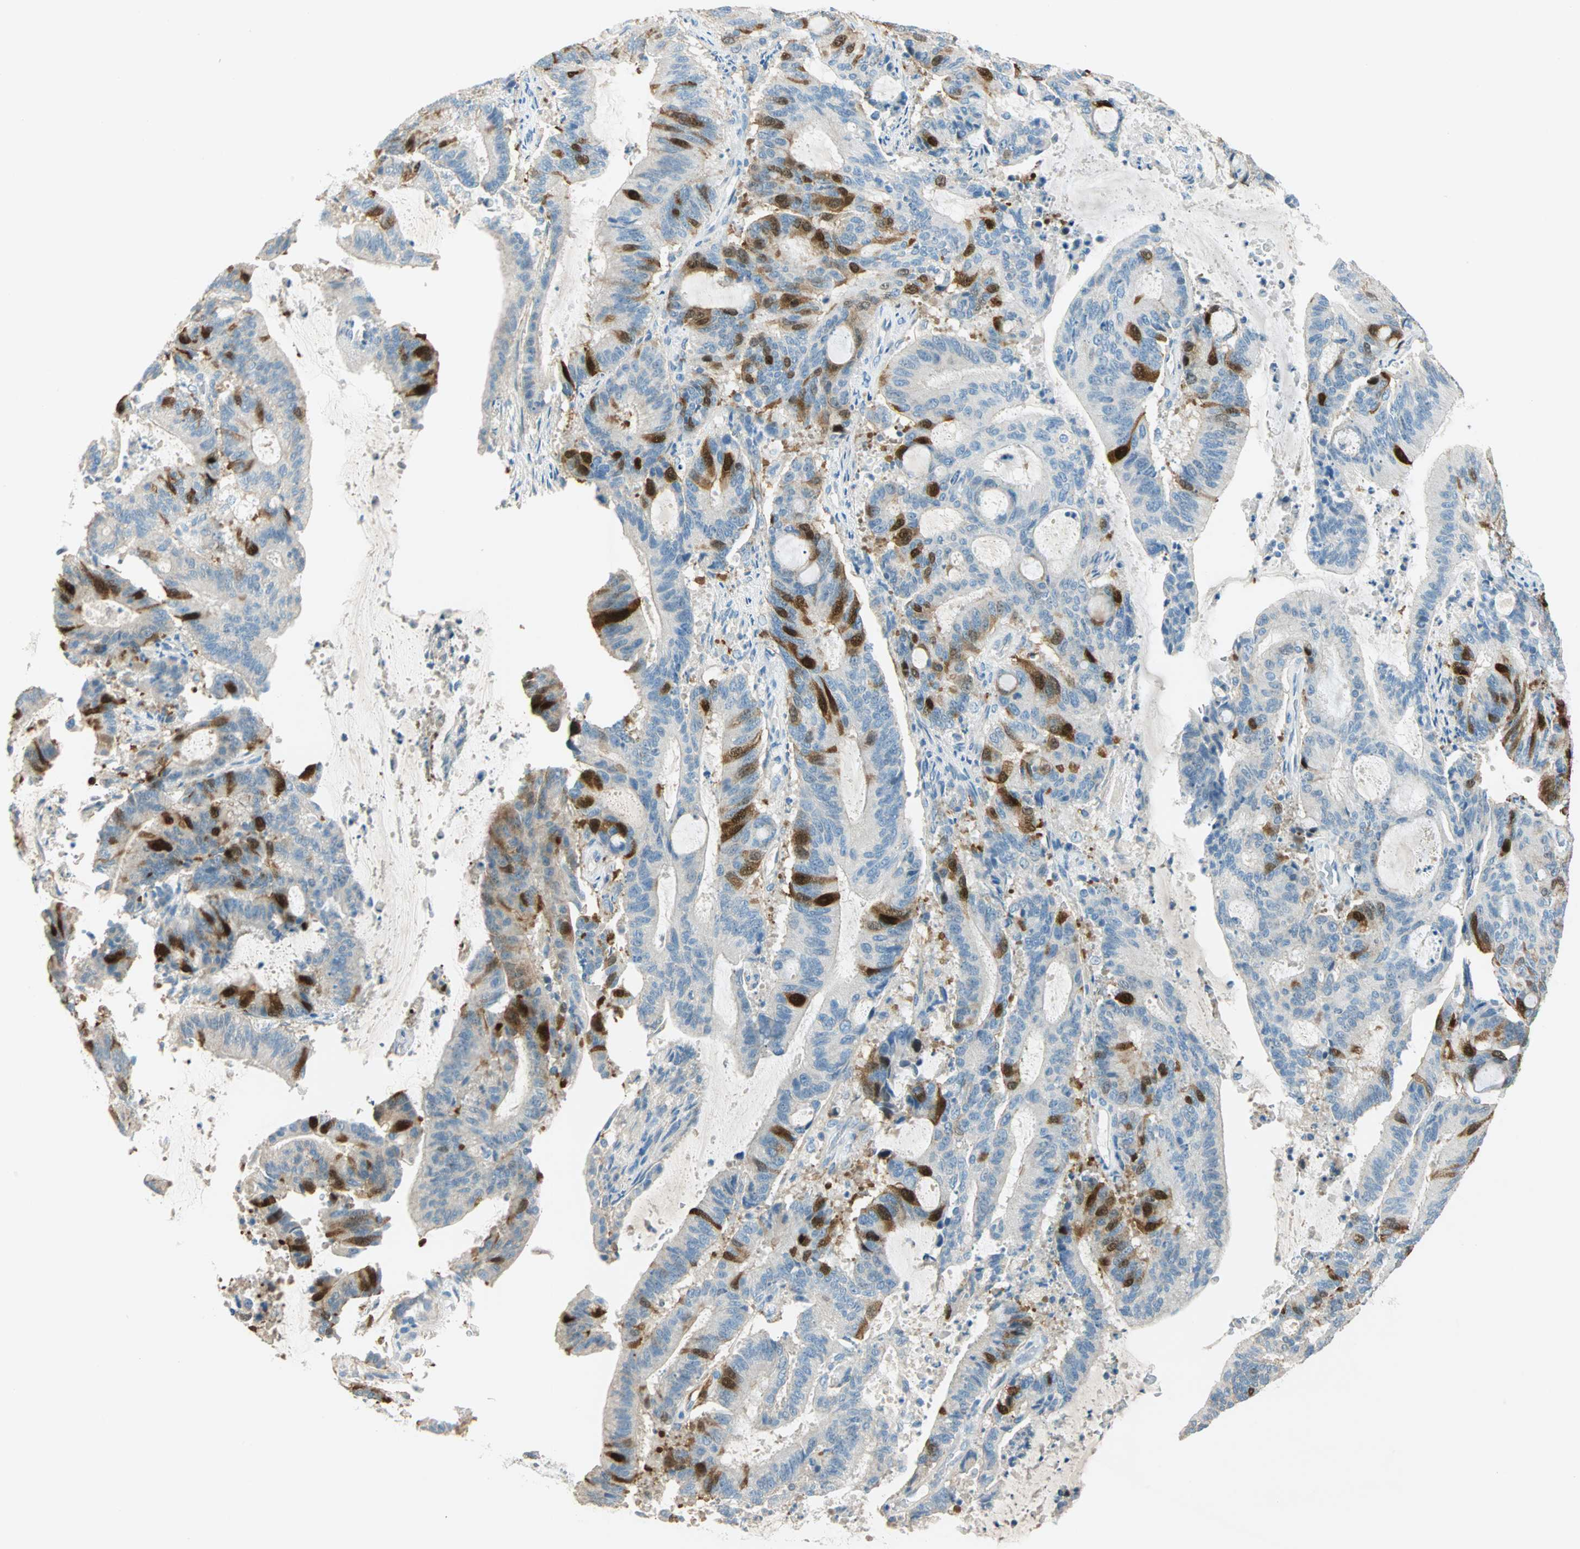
{"staining": {"intensity": "strong", "quantity": "<25%", "location": "cytoplasmic/membranous,nuclear"}, "tissue": "liver cancer", "cell_type": "Tumor cells", "image_type": "cancer", "snomed": [{"axis": "morphology", "description": "Cholangiocarcinoma"}, {"axis": "topography", "description": "Liver"}], "caption": "This histopathology image demonstrates liver cholangiocarcinoma stained with IHC to label a protein in brown. The cytoplasmic/membranous and nuclear of tumor cells show strong positivity for the protein. Nuclei are counter-stained blue.", "gene": "PTTG1", "patient": {"sex": "female", "age": 73}}